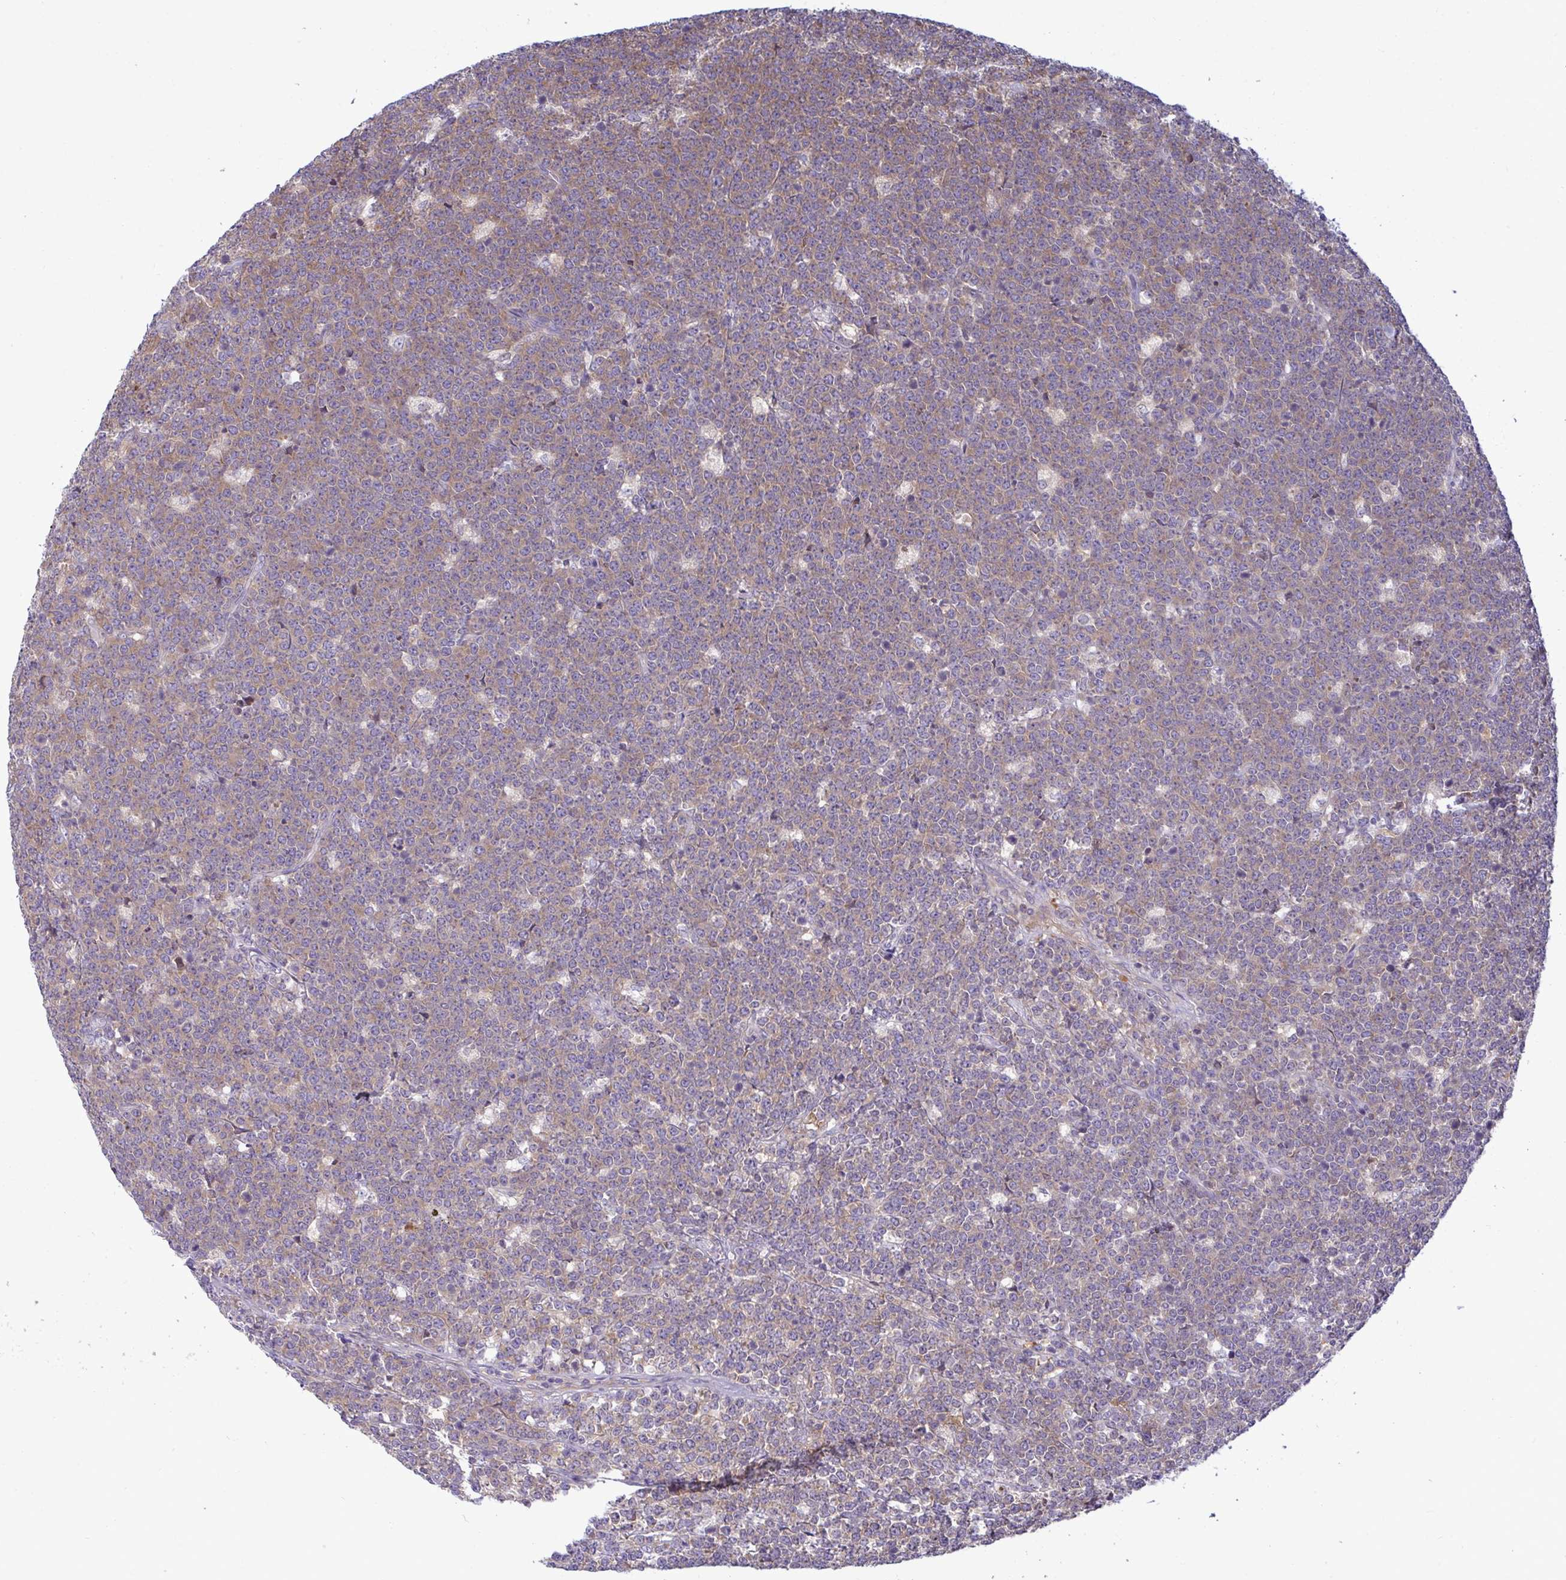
{"staining": {"intensity": "moderate", "quantity": "25%-75%", "location": "cytoplasmic/membranous"}, "tissue": "lymphoma", "cell_type": "Tumor cells", "image_type": "cancer", "snomed": [{"axis": "morphology", "description": "Malignant lymphoma, non-Hodgkin's type, High grade"}, {"axis": "topography", "description": "Small intestine"}, {"axis": "topography", "description": "Colon"}], "caption": "Immunohistochemical staining of high-grade malignant lymphoma, non-Hodgkin's type reveals moderate cytoplasmic/membranous protein positivity in approximately 25%-75% of tumor cells.", "gene": "SLC30A6", "patient": {"sex": "male", "age": 8}}